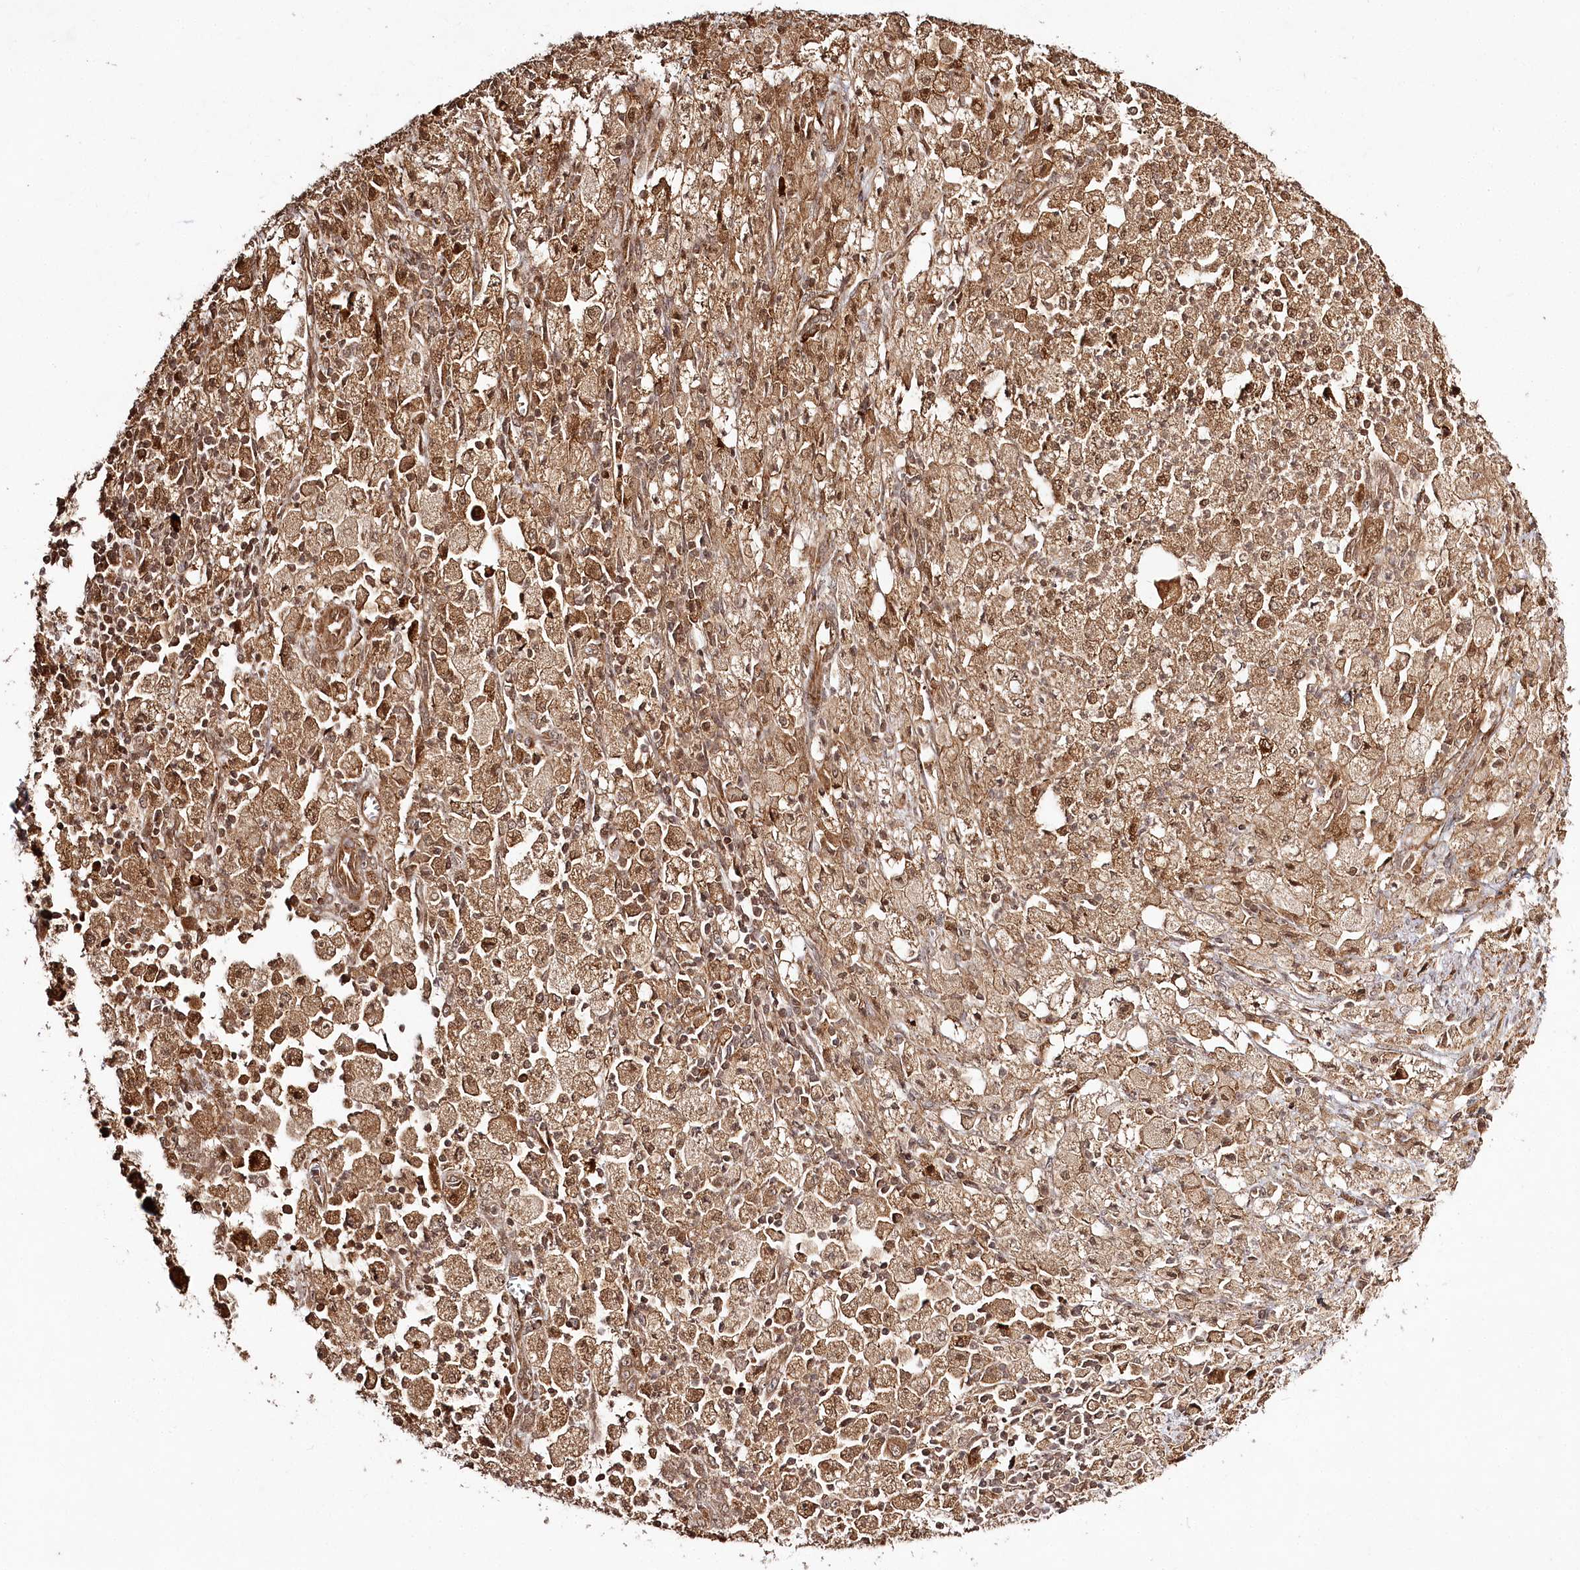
{"staining": {"intensity": "strong", "quantity": ">75%", "location": "cytoplasmic/membranous"}, "tissue": "cervical cancer", "cell_type": "Tumor cells", "image_type": "cancer", "snomed": [{"axis": "morphology", "description": "Normal tissue, NOS"}, {"axis": "morphology", "description": "Adenocarcinoma, NOS"}, {"axis": "topography", "description": "Cervix"}, {"axis": "topography", "description": "Endometrium"}], "caption": "Immunohistochemistry photomicrograph of cervical cancer (adenocarcinoma) stained for a protein (brown), which shows high levels of strong cytoplasmic/membranous positivity in about >75% of tumor cells.", "gene": "ULK2", "patient": {"sex": "female", "age": 86}}